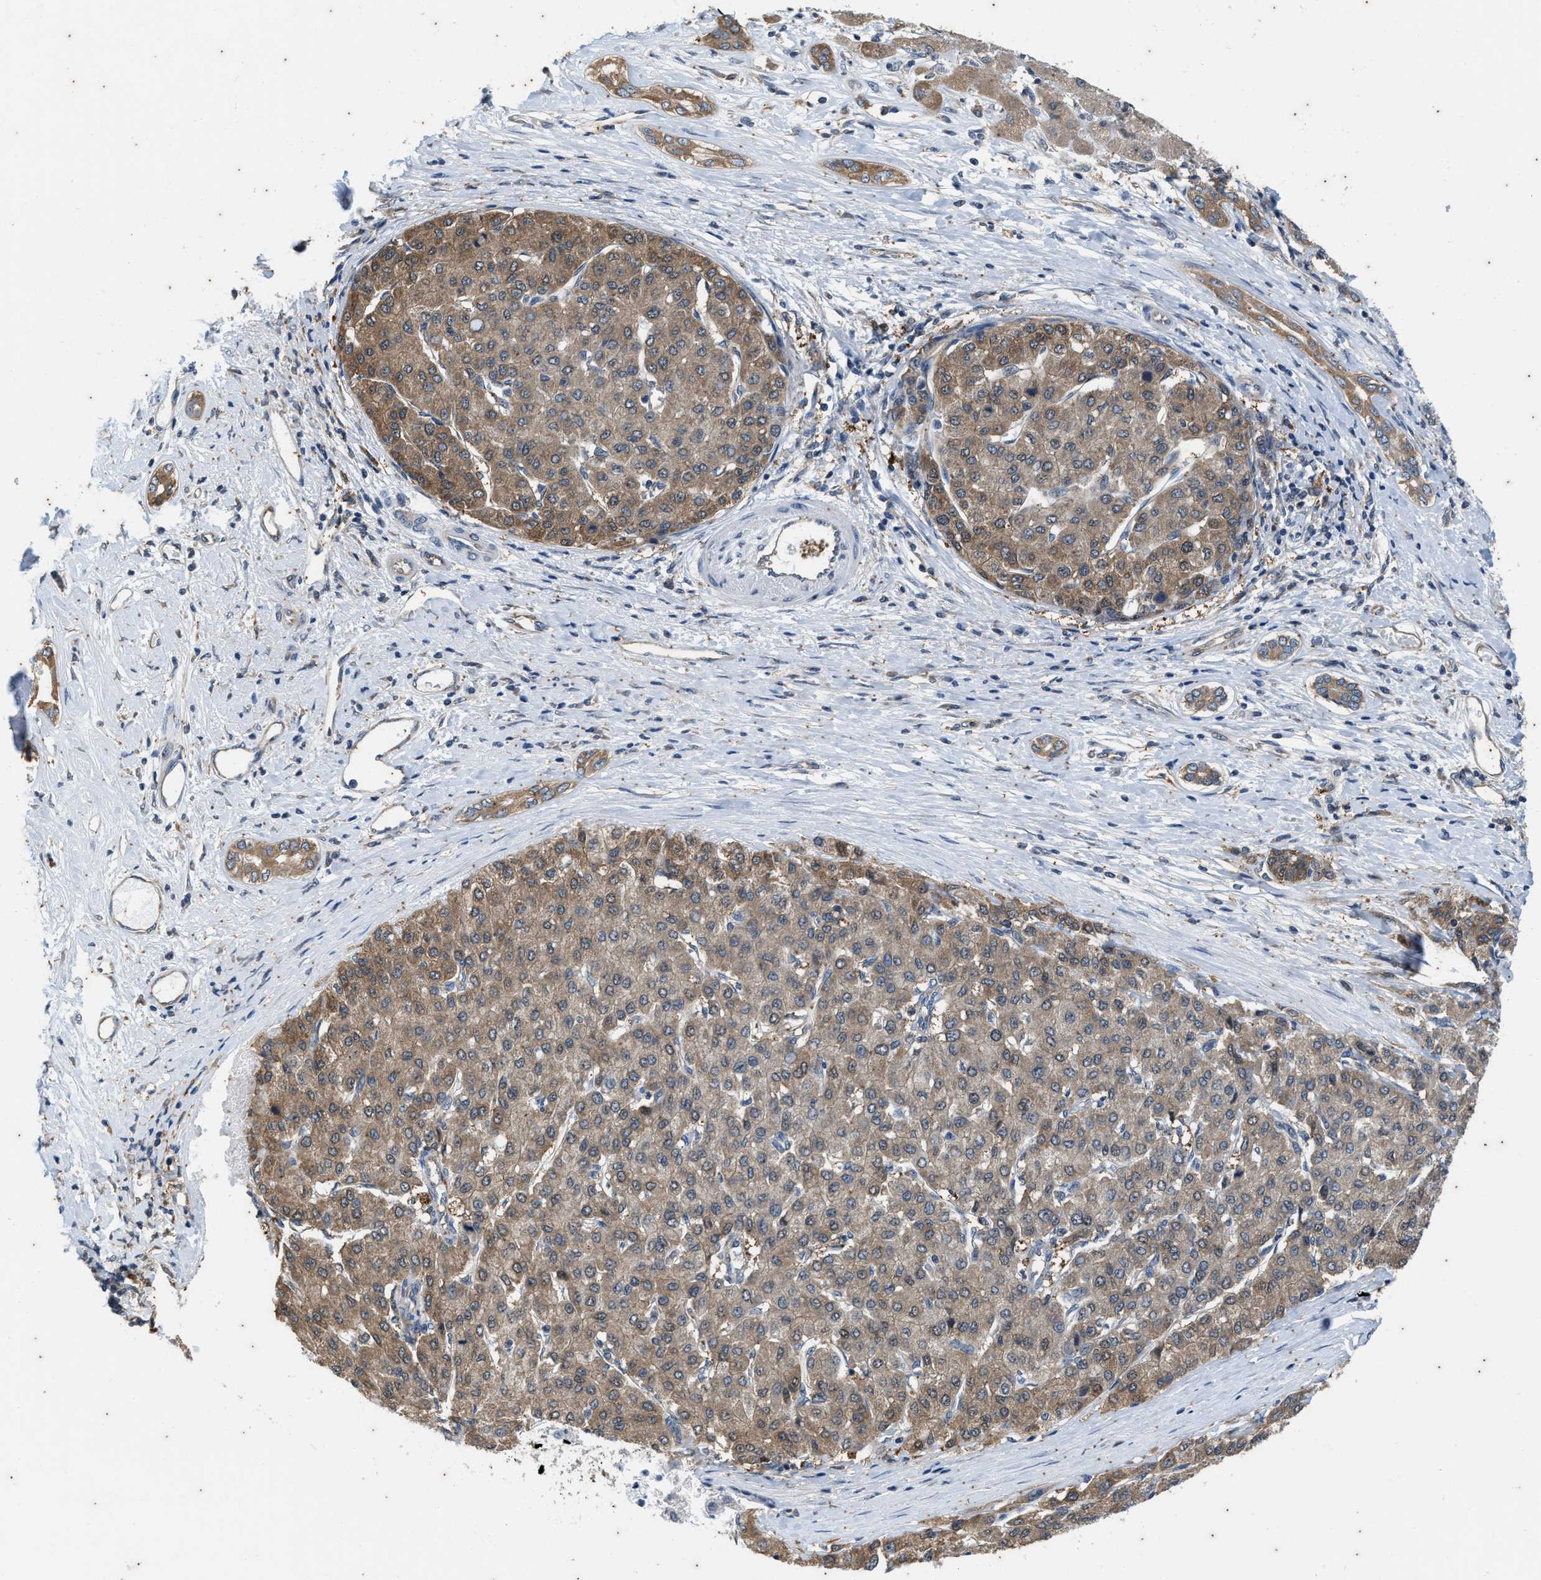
{"staining": {"intensity": "moderate", "quantity": ">75%", "location": "cytoplasmic/membranous"}, "tissue": "liver cancer", "cell_type": "Tumor cells", "image_type": "cancer", "snomed": [{"axis": "morphology", "description": "Carcinoma, Hepatocellular, NOS"}, {"axis": "topography", "description": "Liver"}], "caption": "Tumor cells display medium levels of moderate cytoplasmic/membranous expression in about >75% of cells in liver cancer.", "gene": "COX19", "patient": {"sex": "male", "age": 65}}